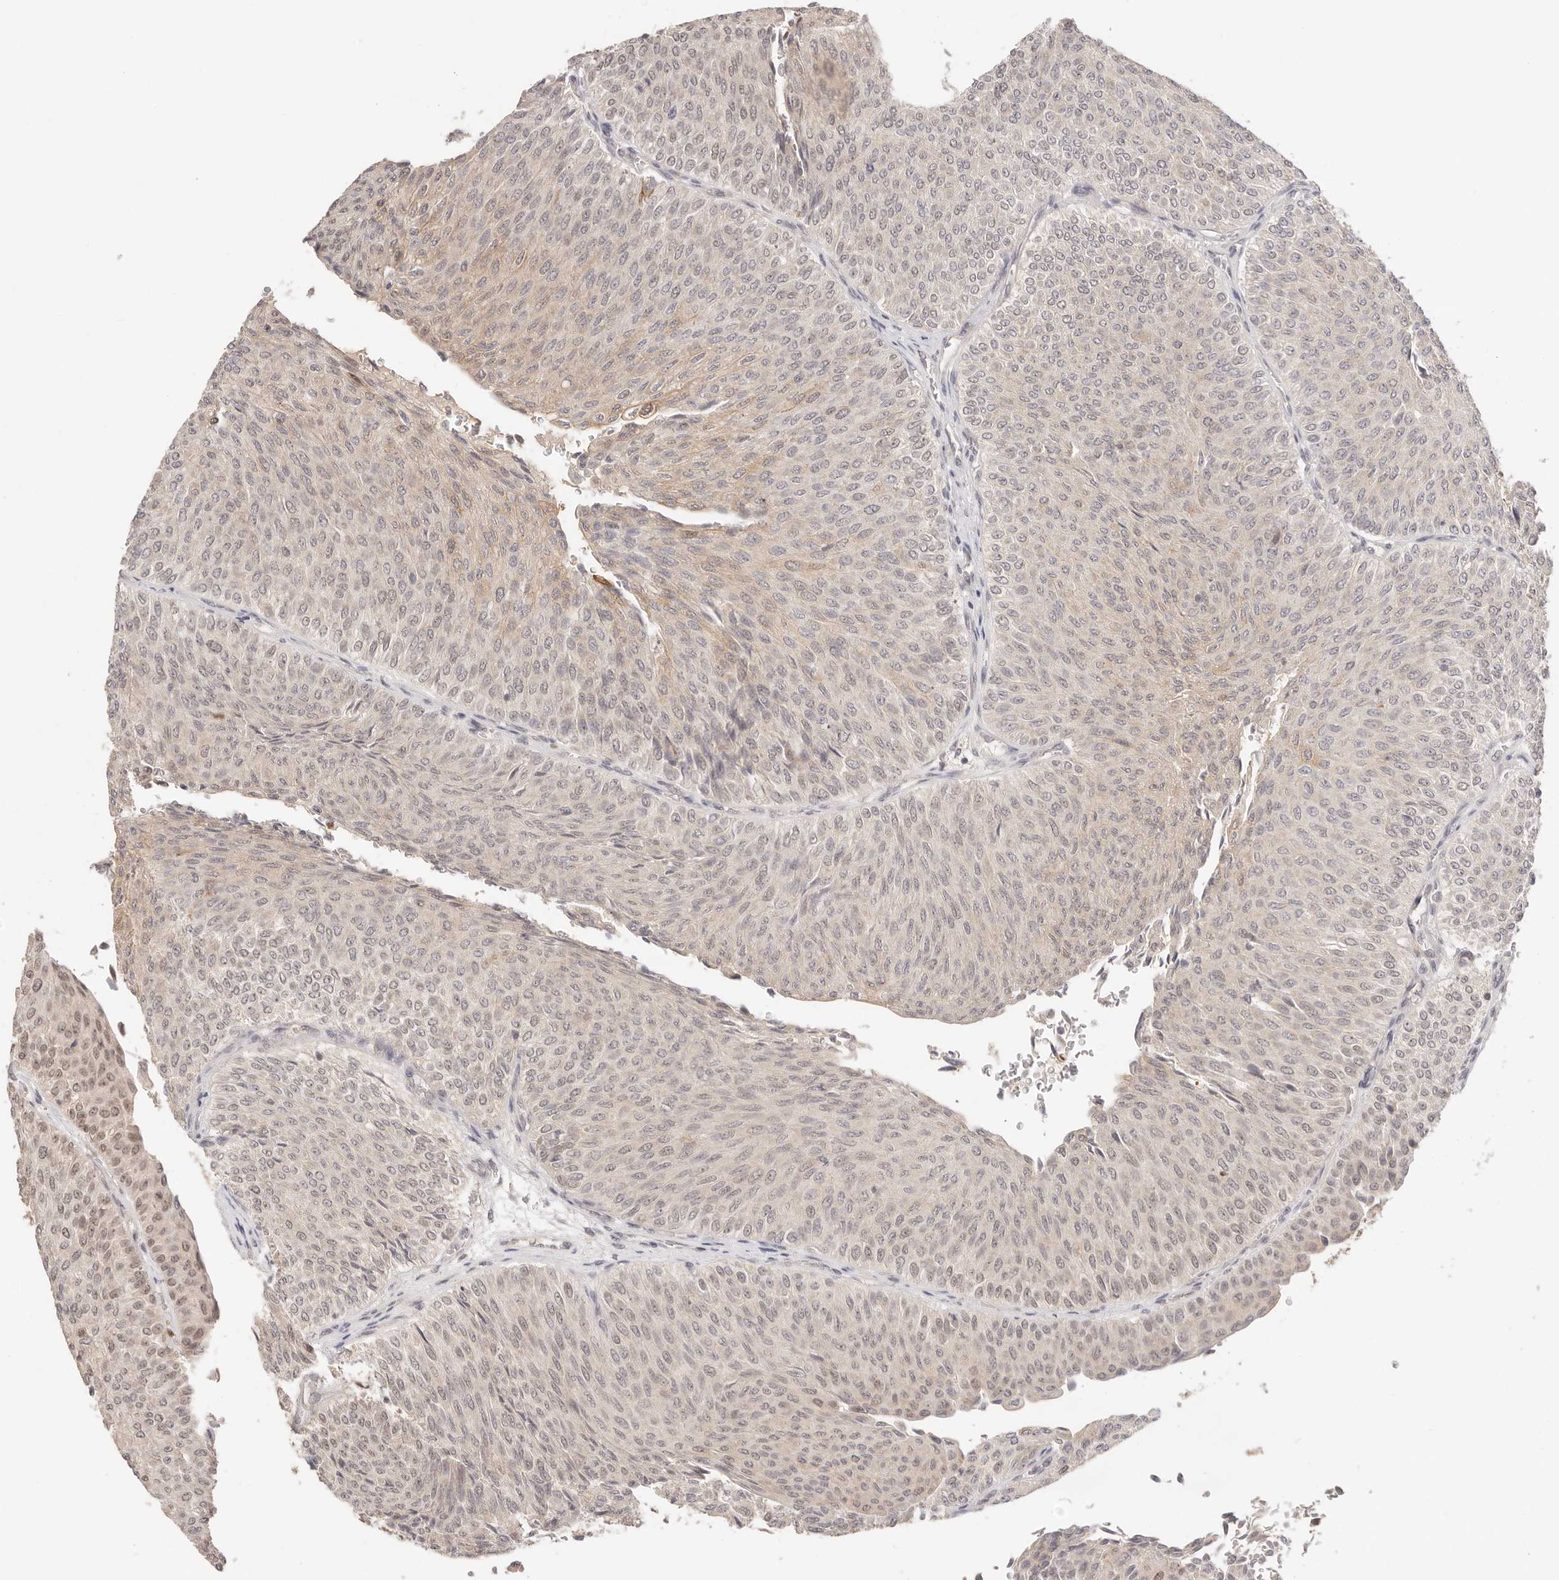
{"staining": {"intensity": "weak", "quantity": ">75%", "location": "cytoplasmic/membranous,nuclear"}, "tissue": "urothelial cancer", "cell_type": "Tumor cells", "image_type": "cancer", "snomed": [{"axis": "morphology", "description": "Urothelial carcinoma, Low grade"}, {"axis": "topography", "description": "Urinary bladder"}], "caption": "Weak cytoplasmic/membranous and nuclear expression for a protein is identified in about >75% of tumor cells of urothelial carcinoma (low-grade) using immunohistochemistry (IHC).", "gene": "RFC3", "patient": {"sex": "male", "age": 78}}